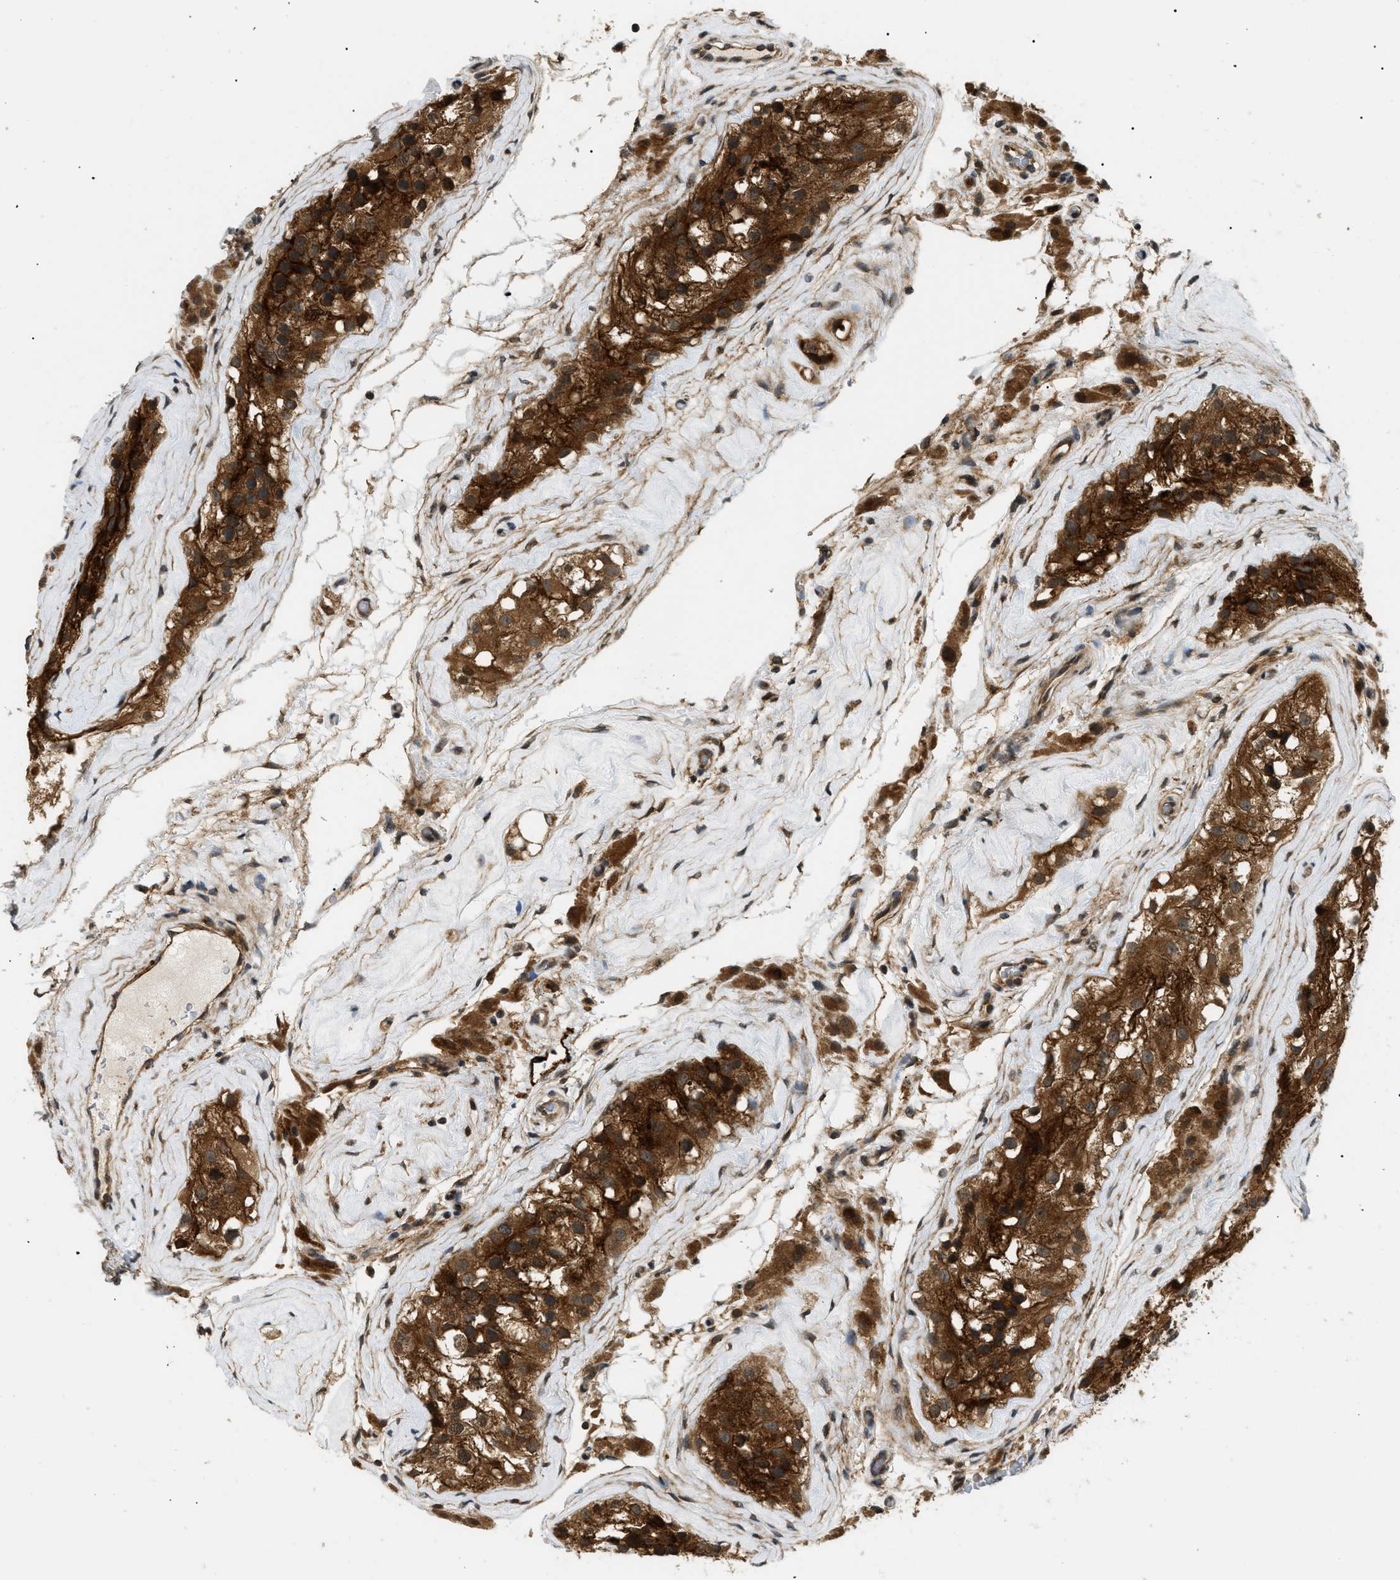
{"staining": {"intensity": "strong", "quantity": ">75%", "location": "cytoplasmic/membranous"}, "tissue": "testis", "cell_type": "Cells in seminiferous ducts", "image_type": "normal", "snomed": [{"axis": "morphology", "description": "Normal tissue, NOS"}, {"axis": "morphology", "description": "Seminoma, NOS"}, {"axis": "topography", "description": "Testis"}], "caption": "An image showing strong cytoplasmic/membranous expression in about >75% of cells in seminiferous ducts in benign testis, as visualized by brown immunohistochemical staining.", "gene": "ATP6AP1", "patient": {"sex": "male", "age": 71}}